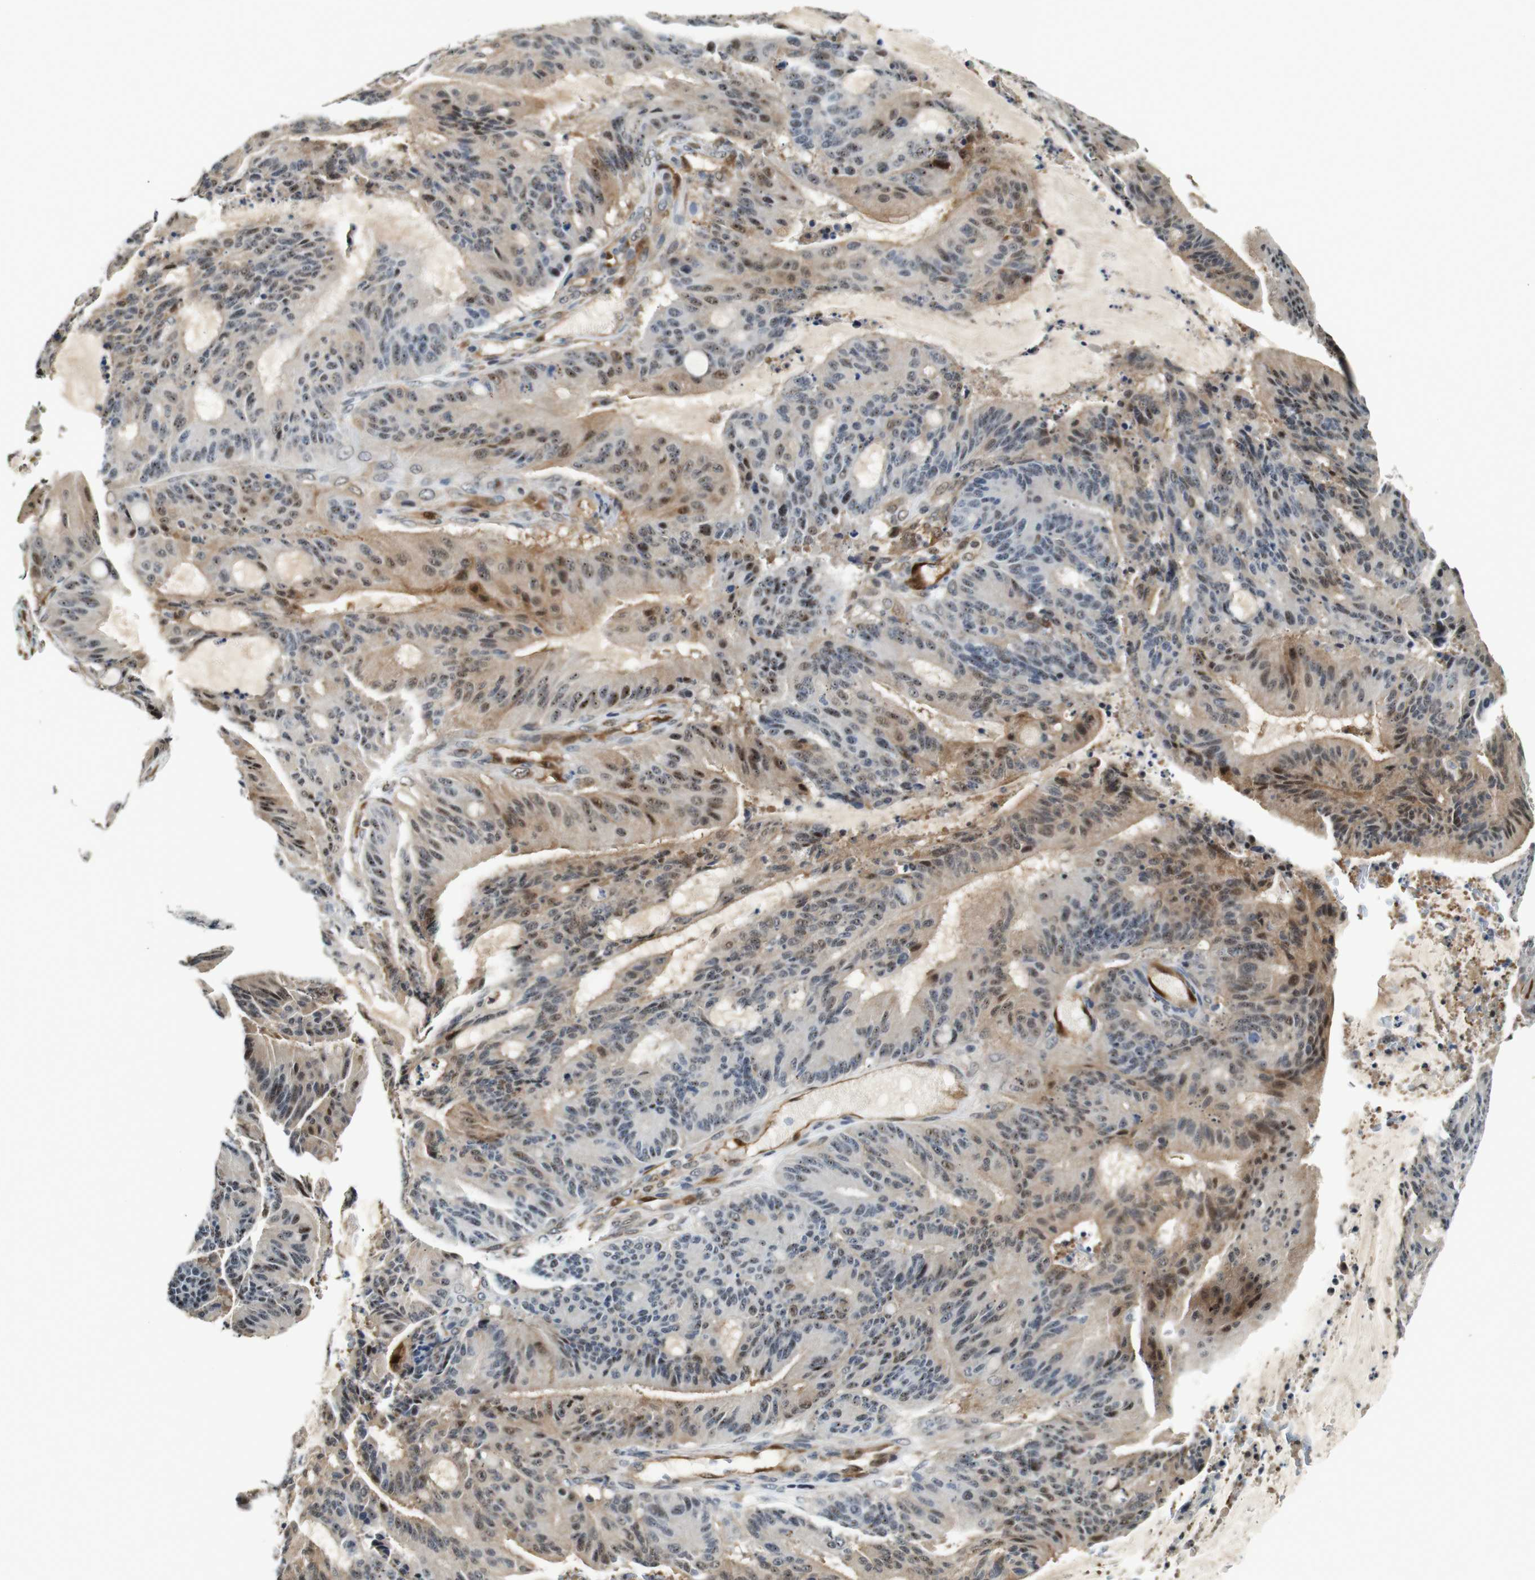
{"staining": {"intensity": "strong", "quantity": "<25%", "location": "cytoplasmic/membranous,nuclear"}, "tissue": "liver cancer", "cell_type": "Tumor cells", "image_type": "cancer", "snomed": [{"axis": "morphology", "description": "Cholangiocarcinoma"}, {"axis": "topography", "description": "Liver"}], "caption": "Immunohistochemistry (IHC) (DAB (3,3'-diaminobenzidine)) staining of human liver cancer shows strong cytoplasmic/membranous and nuclear protein expression in about <25% of tumor cells. (Stains: DAB in brown, nuclei in blue, Microscopy: brightfield microscopy at high magnification).", "gene": "LXN", "patient": {"sex": "female", "age": 73}}